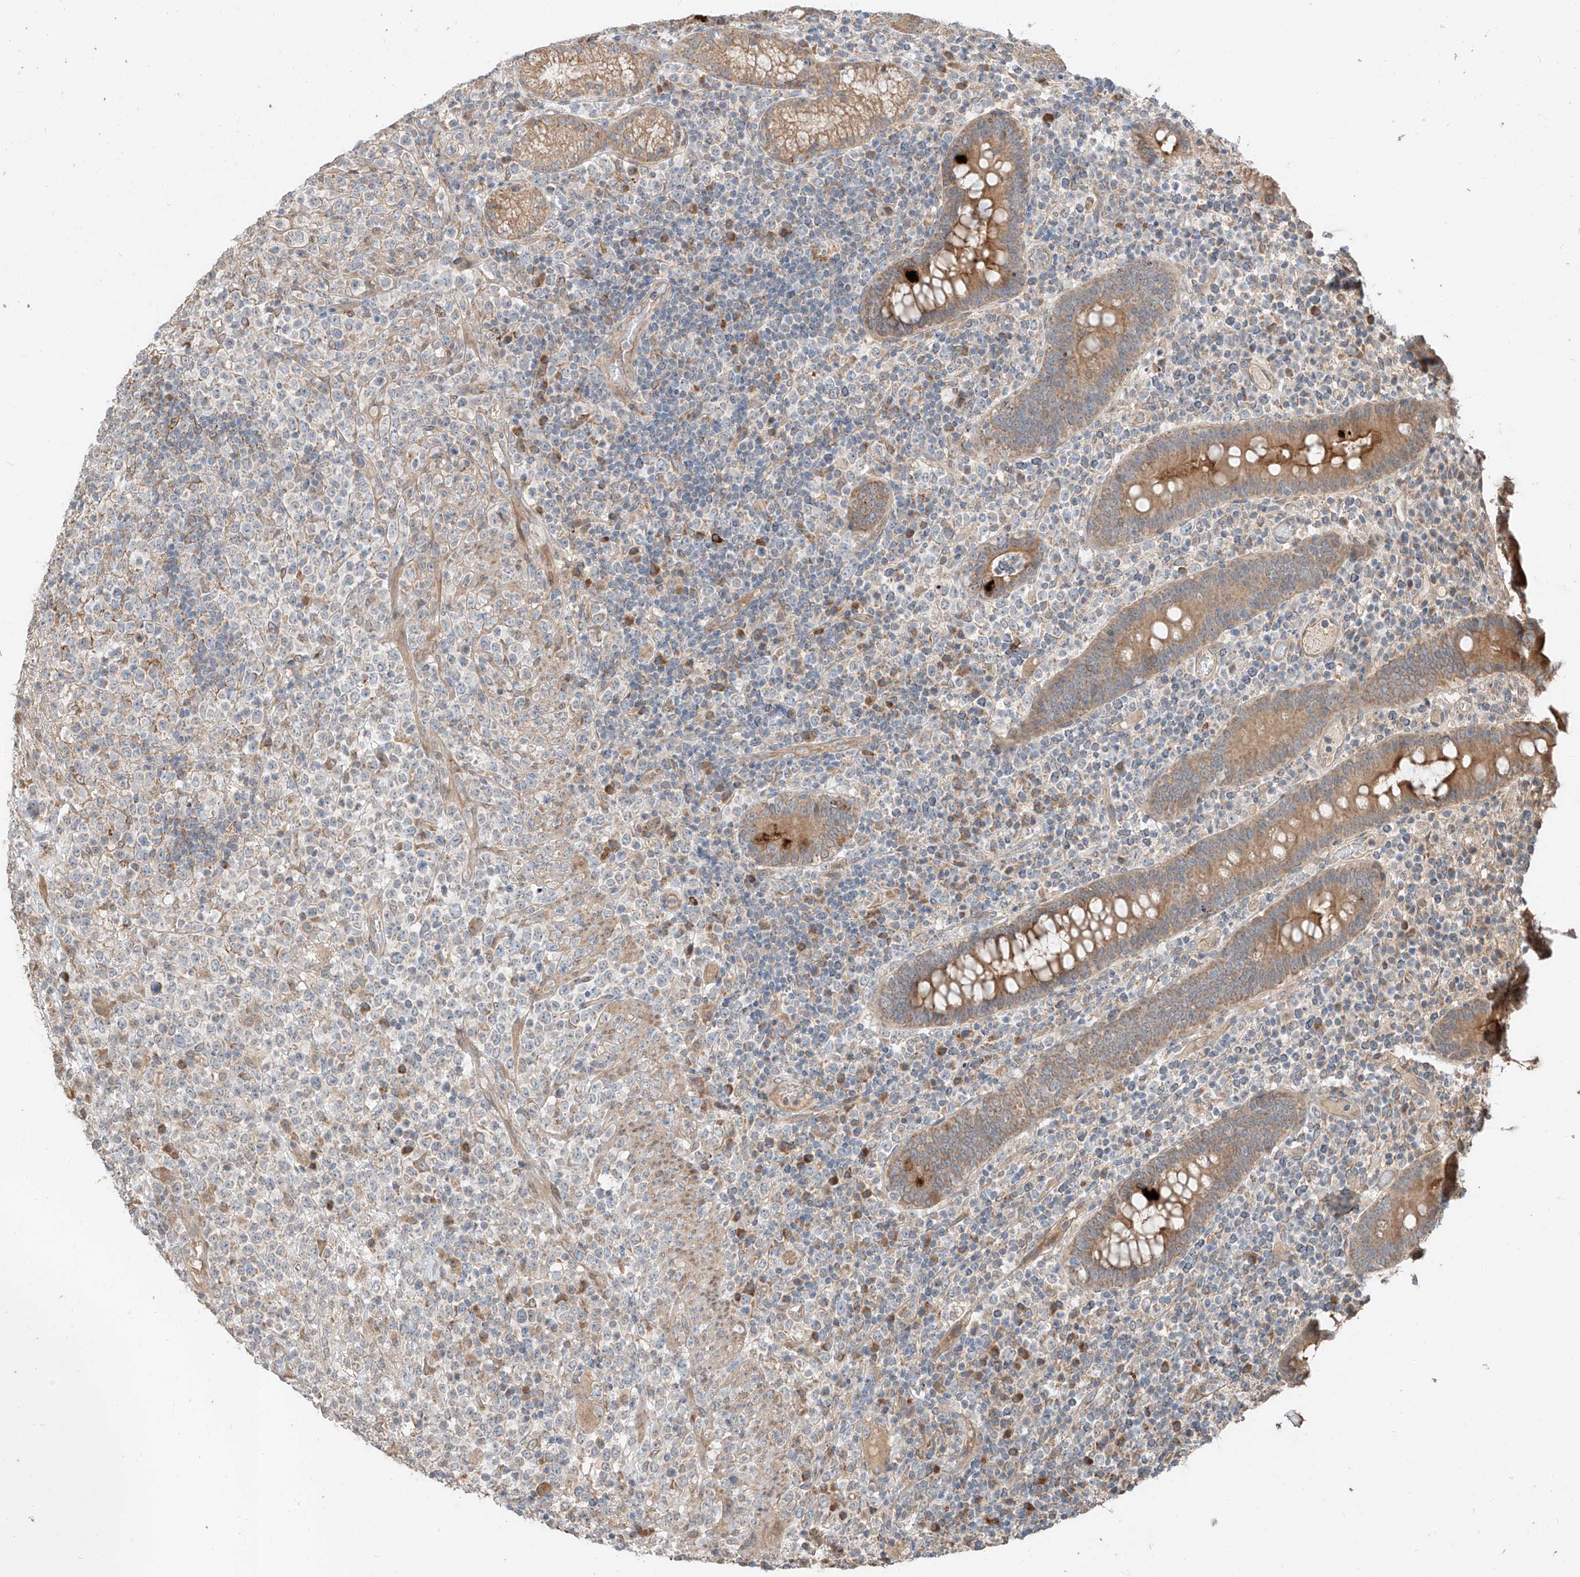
{"staining": {"intensity": "negative", "quantity": "none", "location": "none"}, "tissue": "lymphoma", "cell_type": "Tumor cells", "image_type": "cancer", "snomed": [{"axis": "morphology", "description": "Malignant lymphoma, non-Hodgkin's type, High grade"}, {"axis": "topography", "description": "Colon"}], "caption": "An immunohistochemistry micrograph of lymphoma is shown. There is no staining in tumor cells of lymphoma.", "gene": "STX19", "patient": {"sex": "female", "age": 53}}